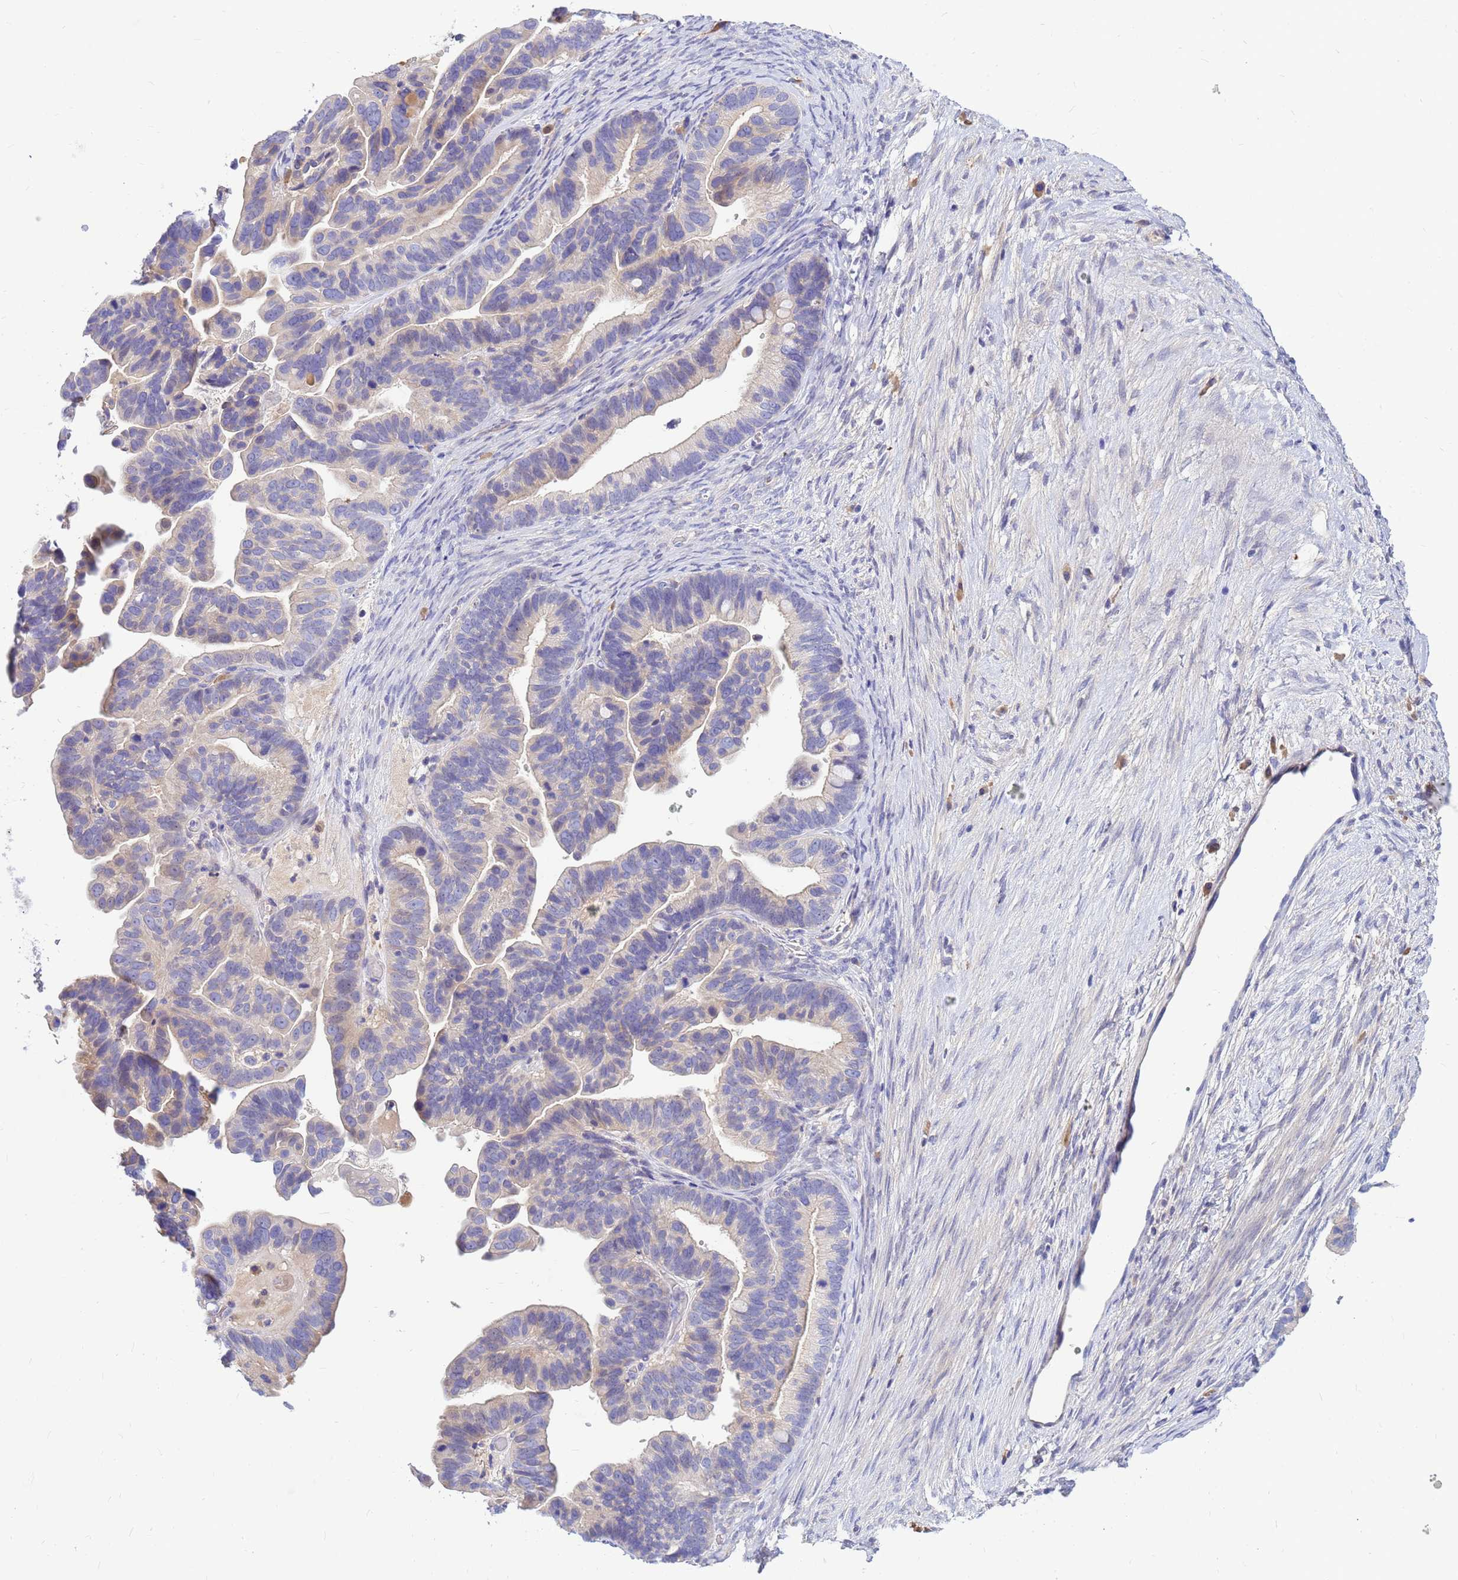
{"staining": {"intensity": "negative", "quantity": "none", "location": "none"}, "tissue": "ovarian cancer", "cell_type": "Tumor cells", "image_type": "cancer", "snomed": [{"axis": "morphology", "description": "Cystadenocarcinoma, serous, NOS"}, {"axis": "topography", "description": "Ovary"}], "caption": "The image demonstrates no significant expression in tumor cells of ovarian cancer.", "gene": "DPRX", "patient": {"sex": "female", "age": 56}}